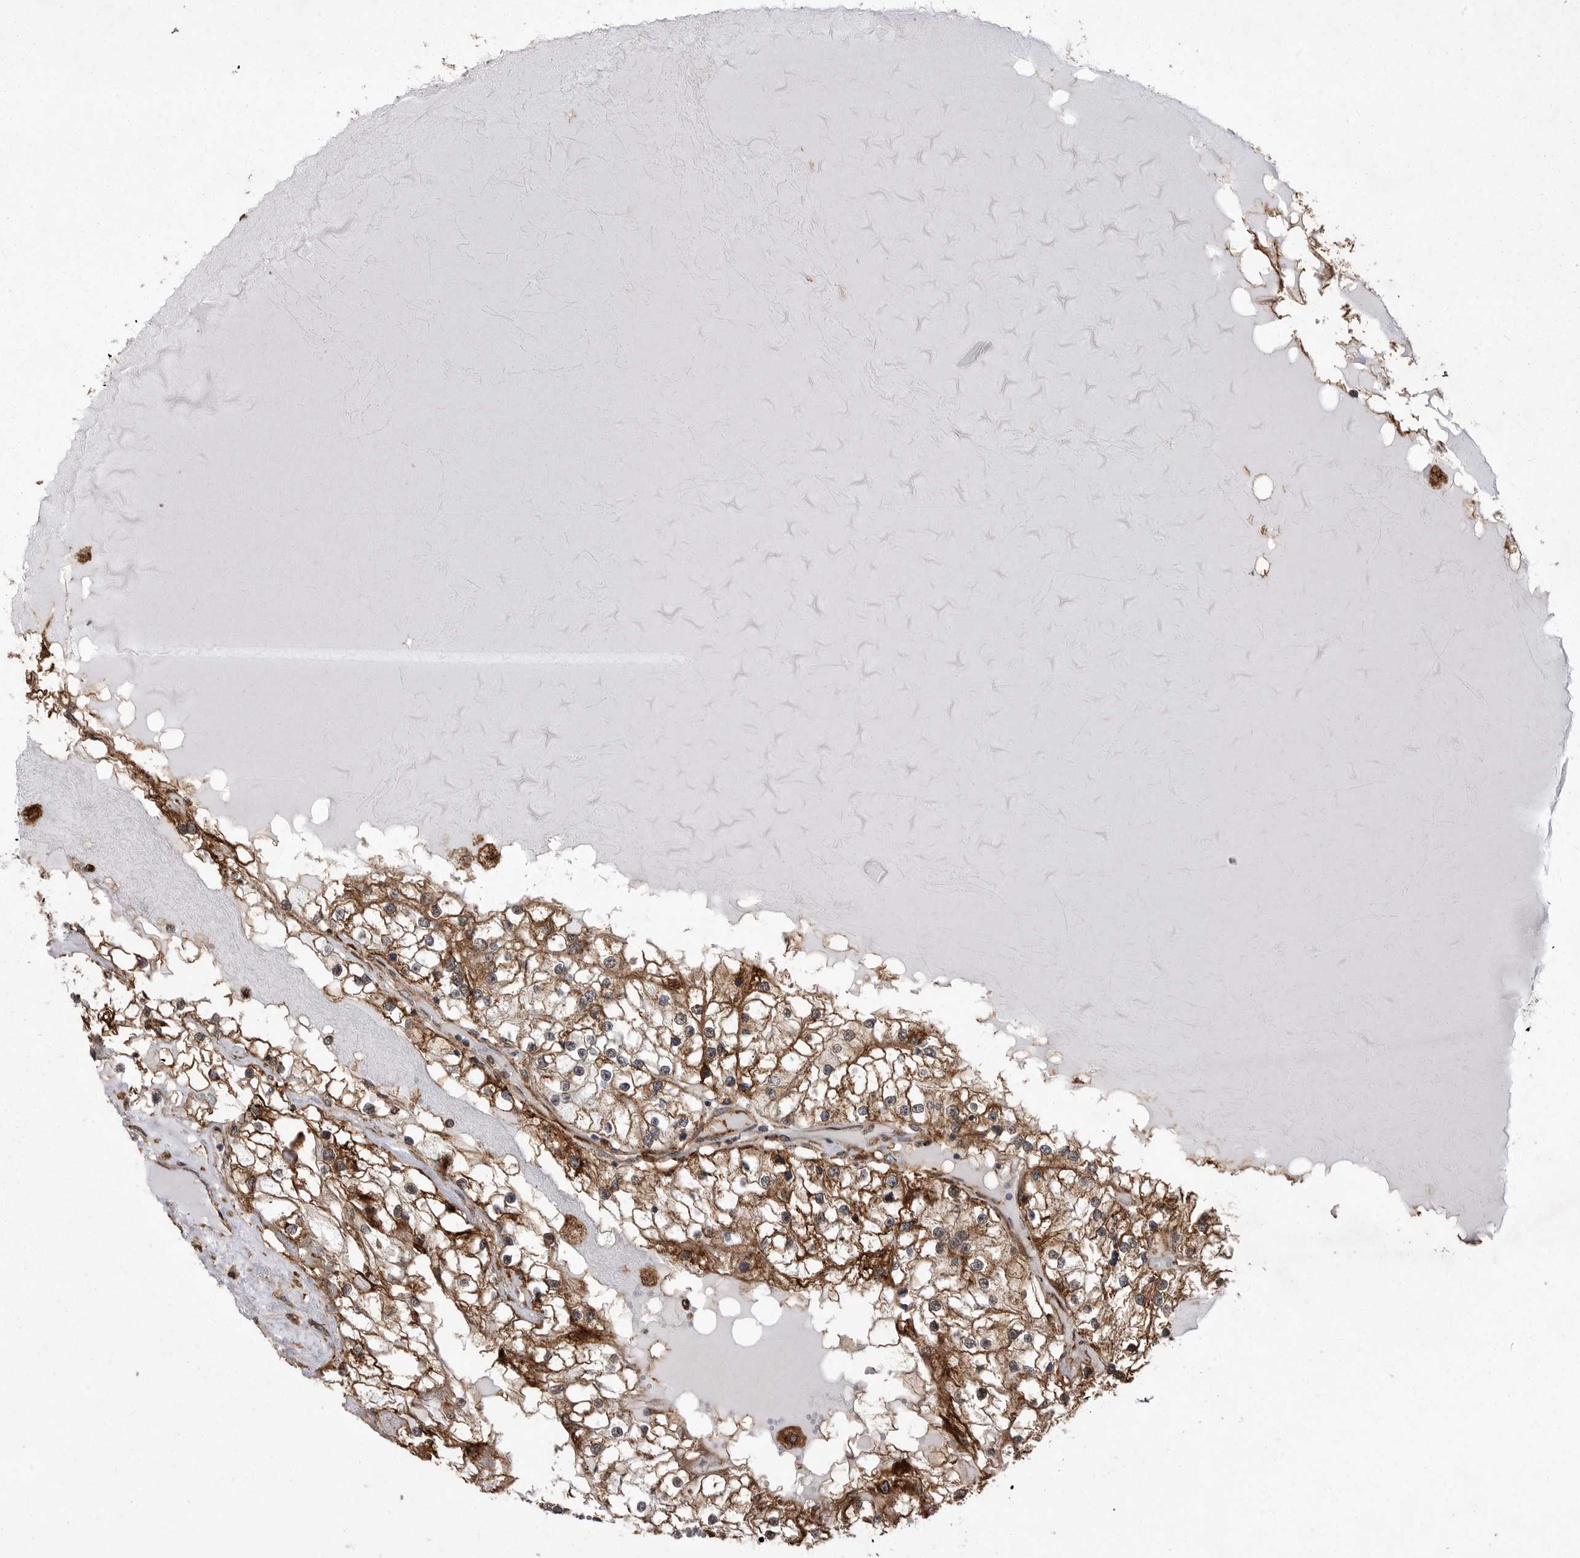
{"staining": {"intensity": "strong", "quantity": ">75%", "location": "cytoplasmic/membranous"}, "tissue": "renal cancer", "cell_type": "Tumor cells", "image_type": "cancer", "snomed": [{"axis": "morphology", "description": "Adenocarcinoma, NOS"}, {"axis": "topography", "description": "Kidney"}], "caption": "High-power microscopy captured an IHC micrograph of renal cancer, revealing strong cytoplasmic/membranous positivity in about >75% of tumor cells. (Stains: DAB (3,3'-diaminobenzidine) in brown, nuclei in blue, Microscopy: brightfield microscopy at high magnification).", "gene": "ABL1", "patient": {"sex": "male", "age": 68}}